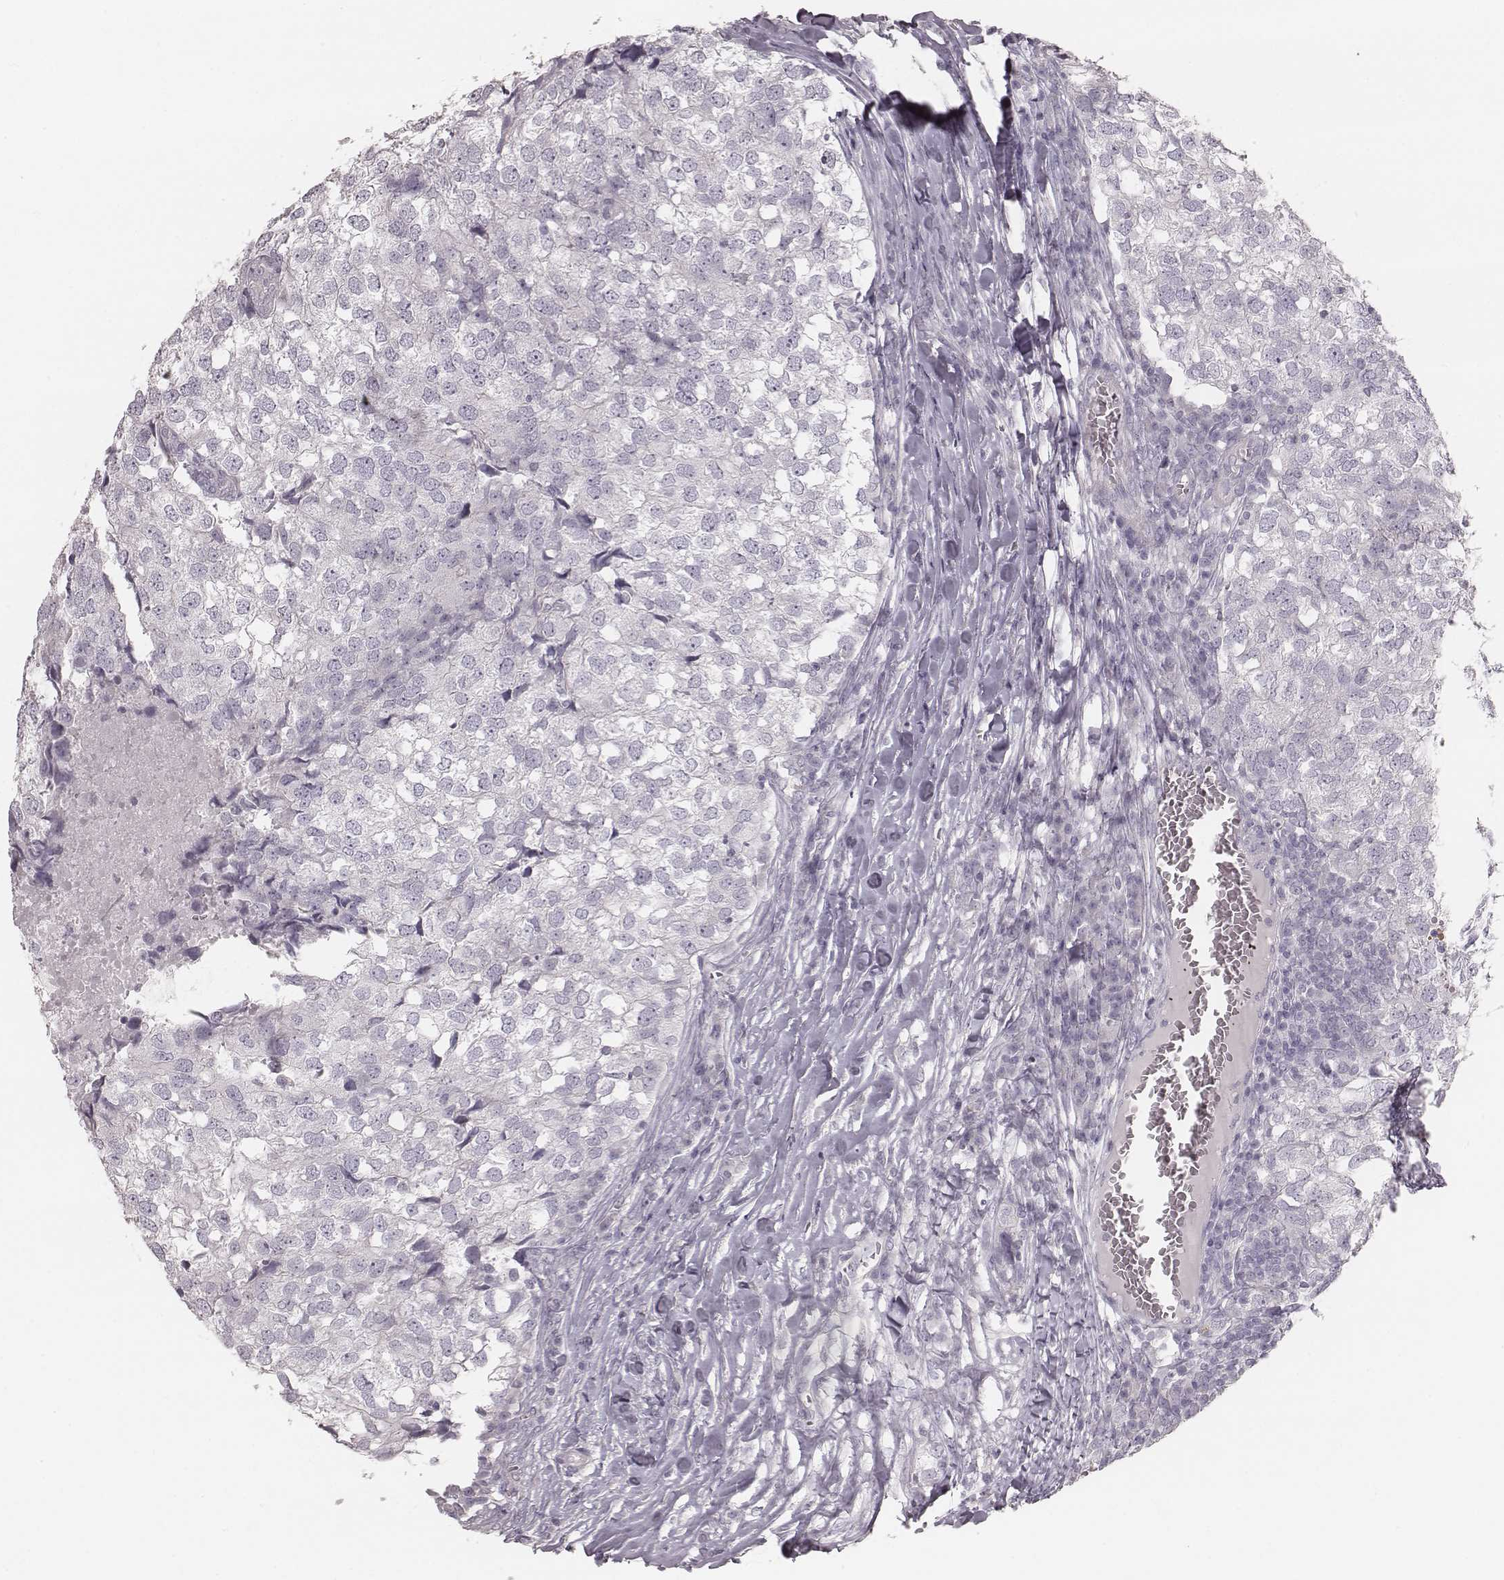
{"staining": {"intensity": "negative", "quantity": "none", "location": "none"}, "tissue": "breast cancer", "cell_type": "Tumor cells", "image_type": "cancer", "snomed": [{"axis": "morphology", "description": "Duct carcinoma"}, {"axis": "topography", "description": "Breast"}], "caption": "IHC micrograph of neoplastic tissue: breast cancer (intraductal carcinoma) stained with DAB (3,3'-diaminobenzidine) shows no significant protein positivity in tumor cells.", "gene": "ZP4", "patient": {"sex": "female", "age": 30}}